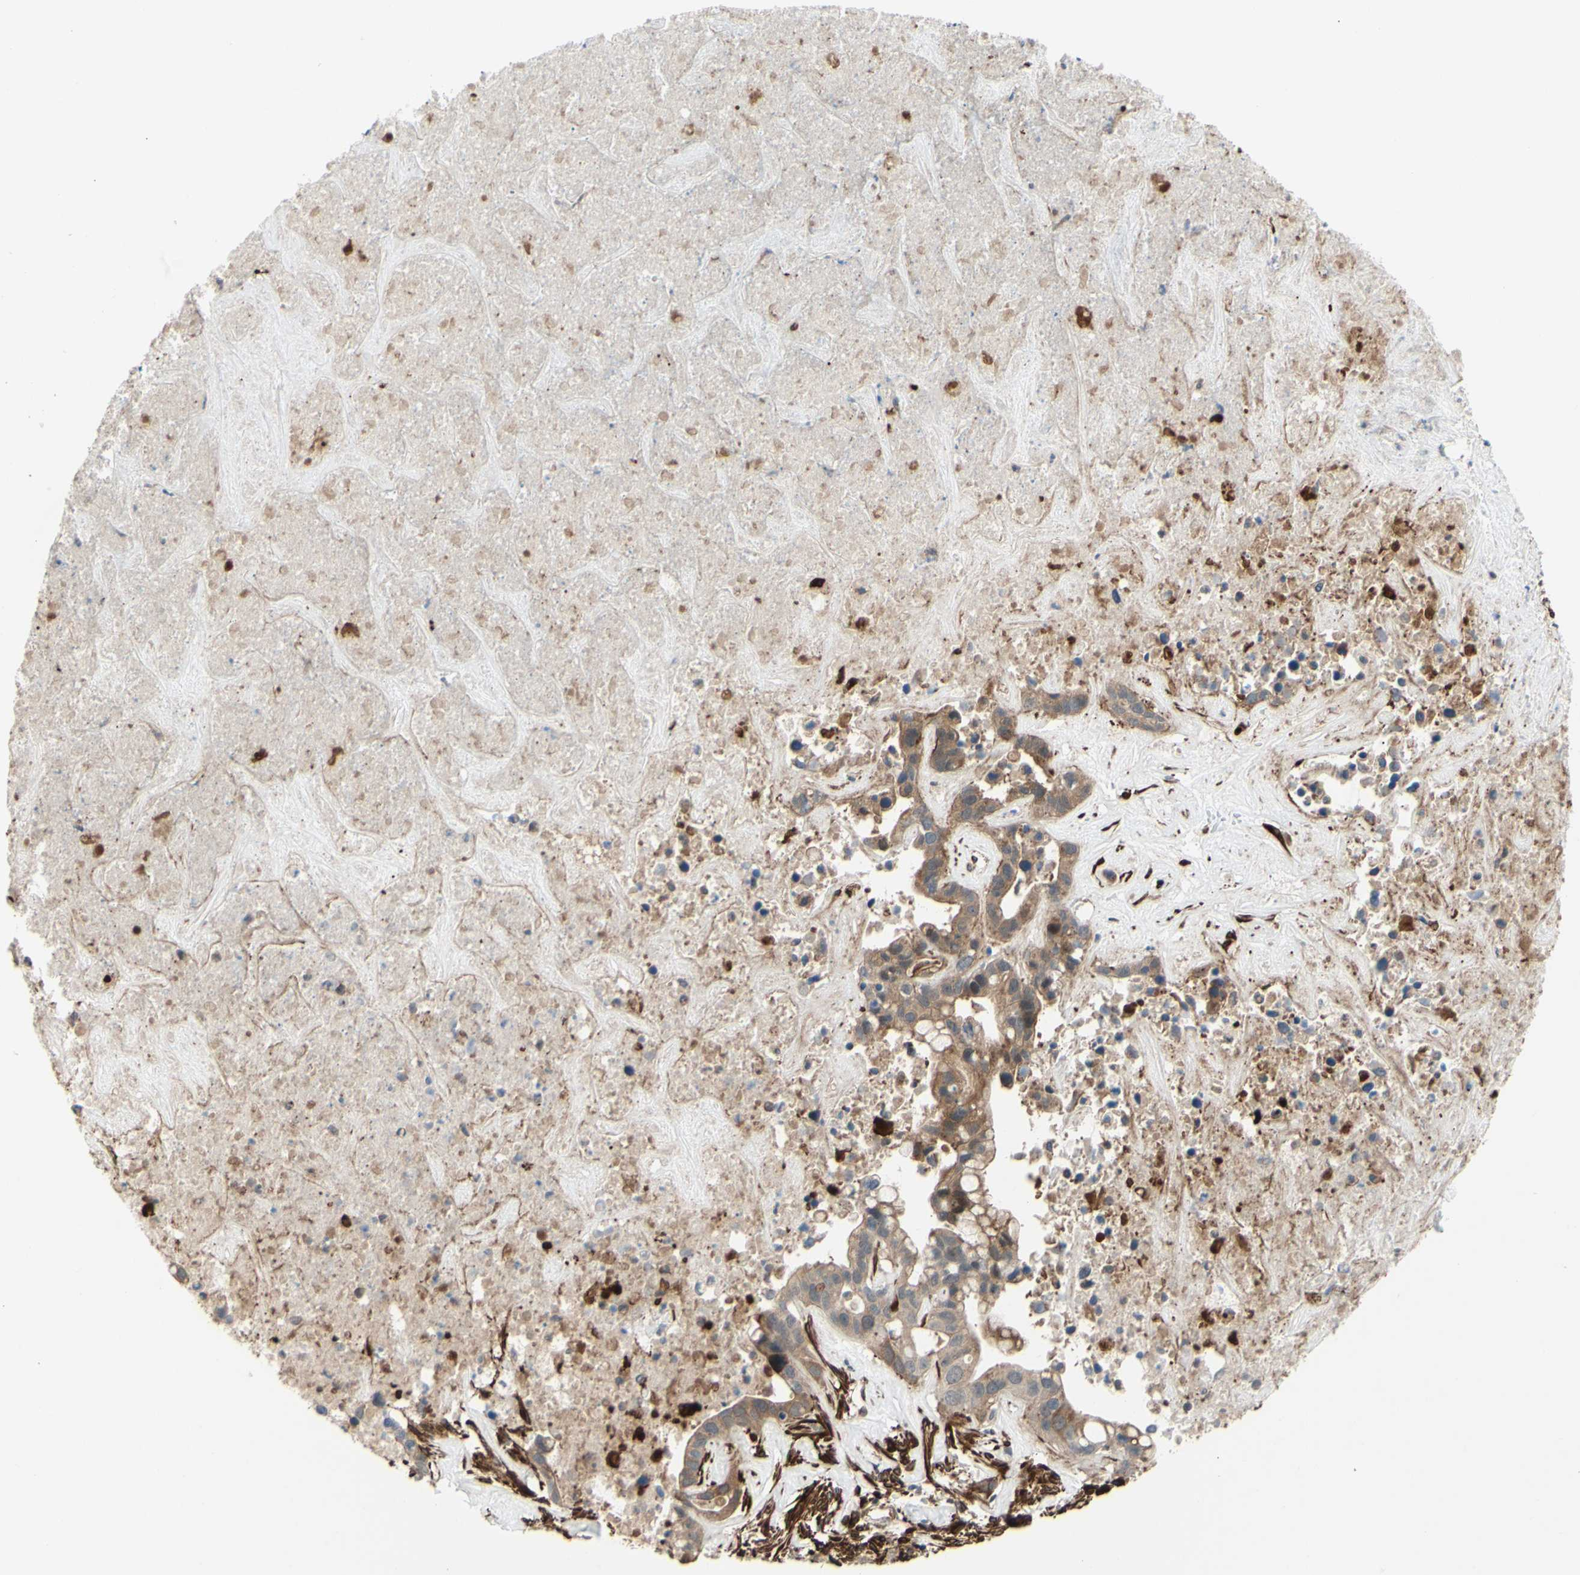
{"staining": {"intensity": "moderate", "quantity": ">75%", "location": "cytoplasmic/membranous"}, "tissue": "liver cancer", "cell_type": "Tumor cells", "image_type": "cancer", "snomed": [{"axis": "morphology", "description": "Cholangiocarcinoma"}, {"axis": "topography", "description": "Liver"}], "caption": "A micrograph of human liver cancer (cholangiocarcinoma) stained for a protein displays moderate cytoplasmic/membranous brown staining in tumor cells.", "gene": "PRAF2", "patient": {"sex": "female", "age": 65}}